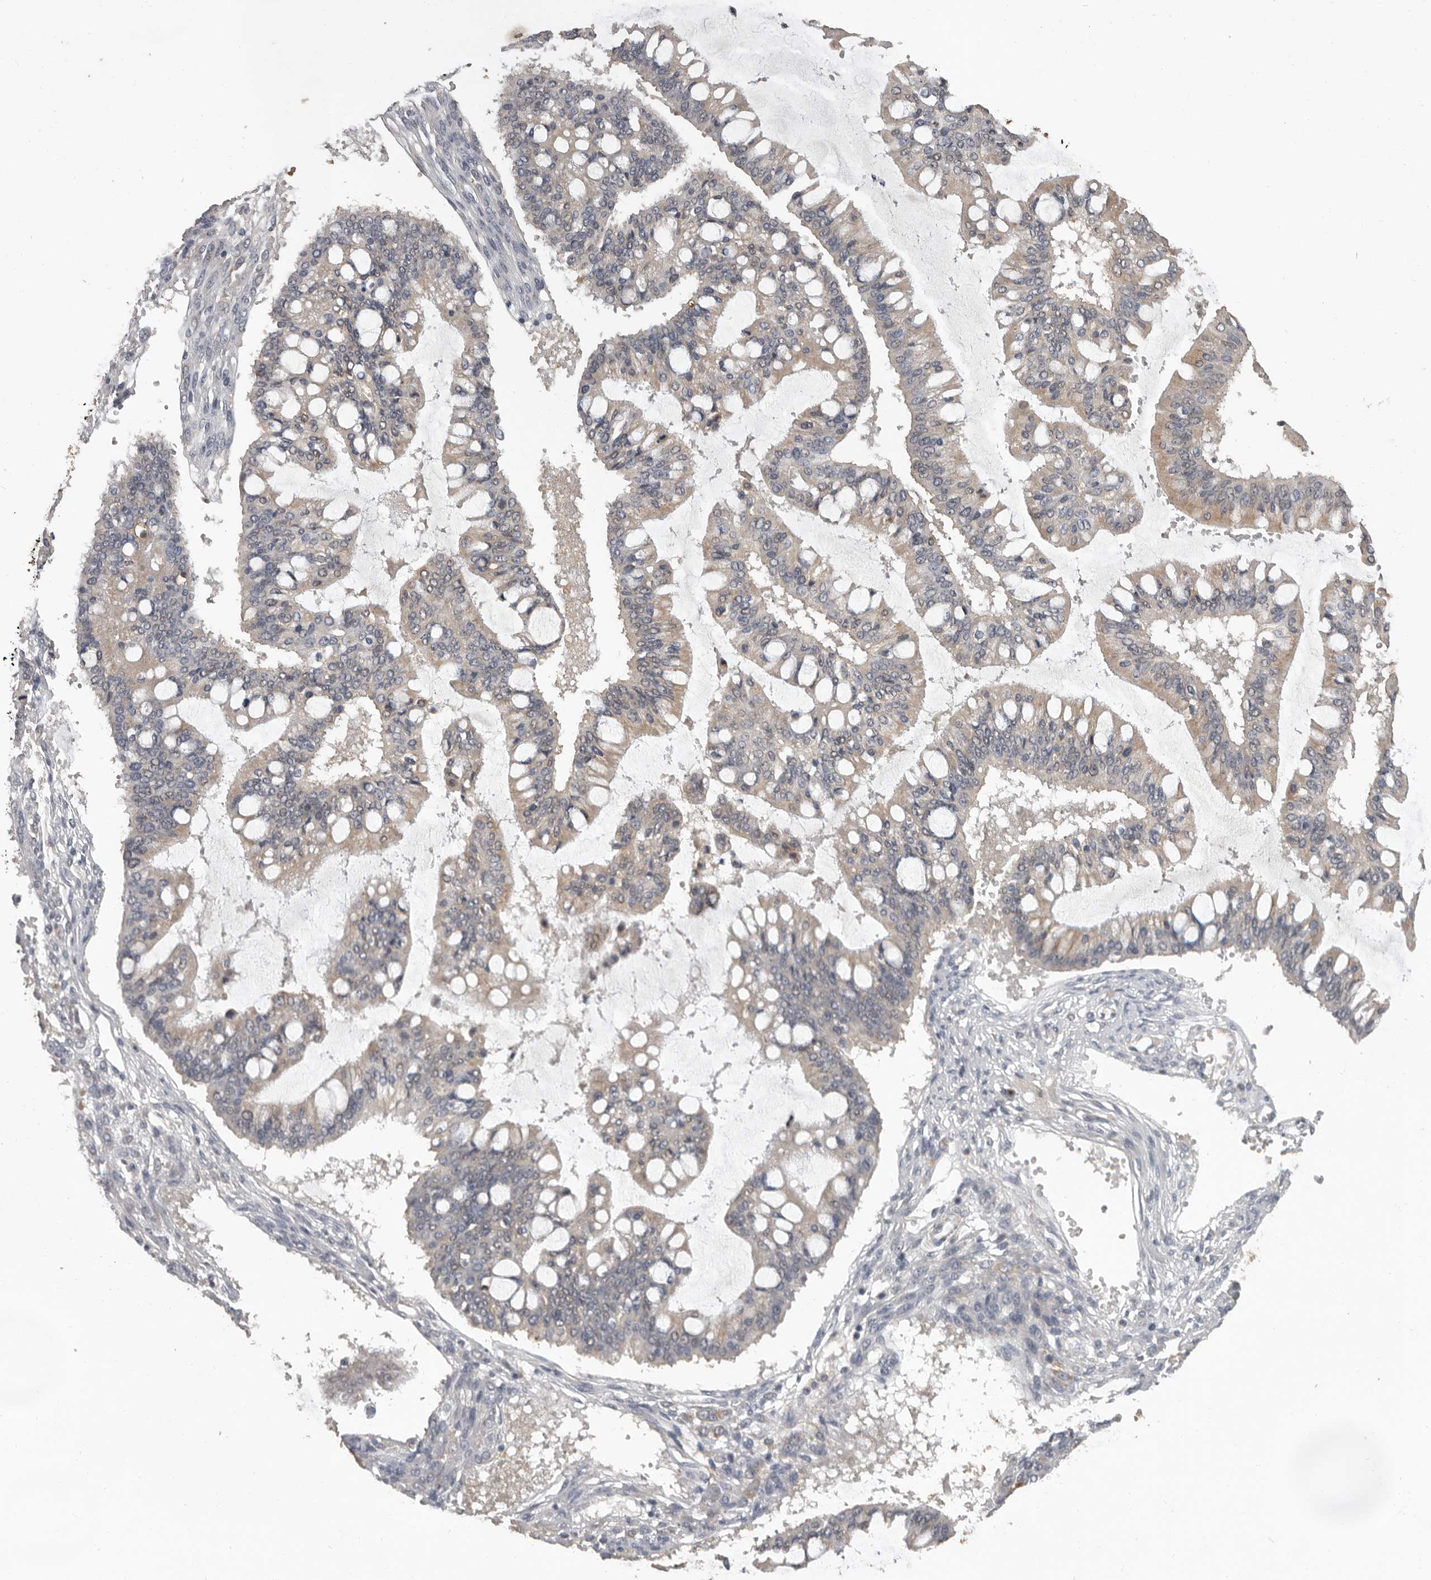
{"staining": {"intensity": "weak", "quantity": "25%-75%", "location": "cytoplasmic/membranous"}, "tissue": "ovarian cancer", "cell_type": "Tumor cells", "image_type": "cancer", "snomed": [{"axis": "morphology", "description": "Cystadenocarcinoma, mucinous, NOS"}, {"axis": "topography", "description": "Ovary"}], "caption": "Protein staining by IHC reveals weak cytoplasmic/membranous positivity in approximately 25%-75% of tumor cells in ovarian mucinous cystadenocarcinoma.", "gene": "MTF1", "patient": {"sex": "female", "age": 73}}